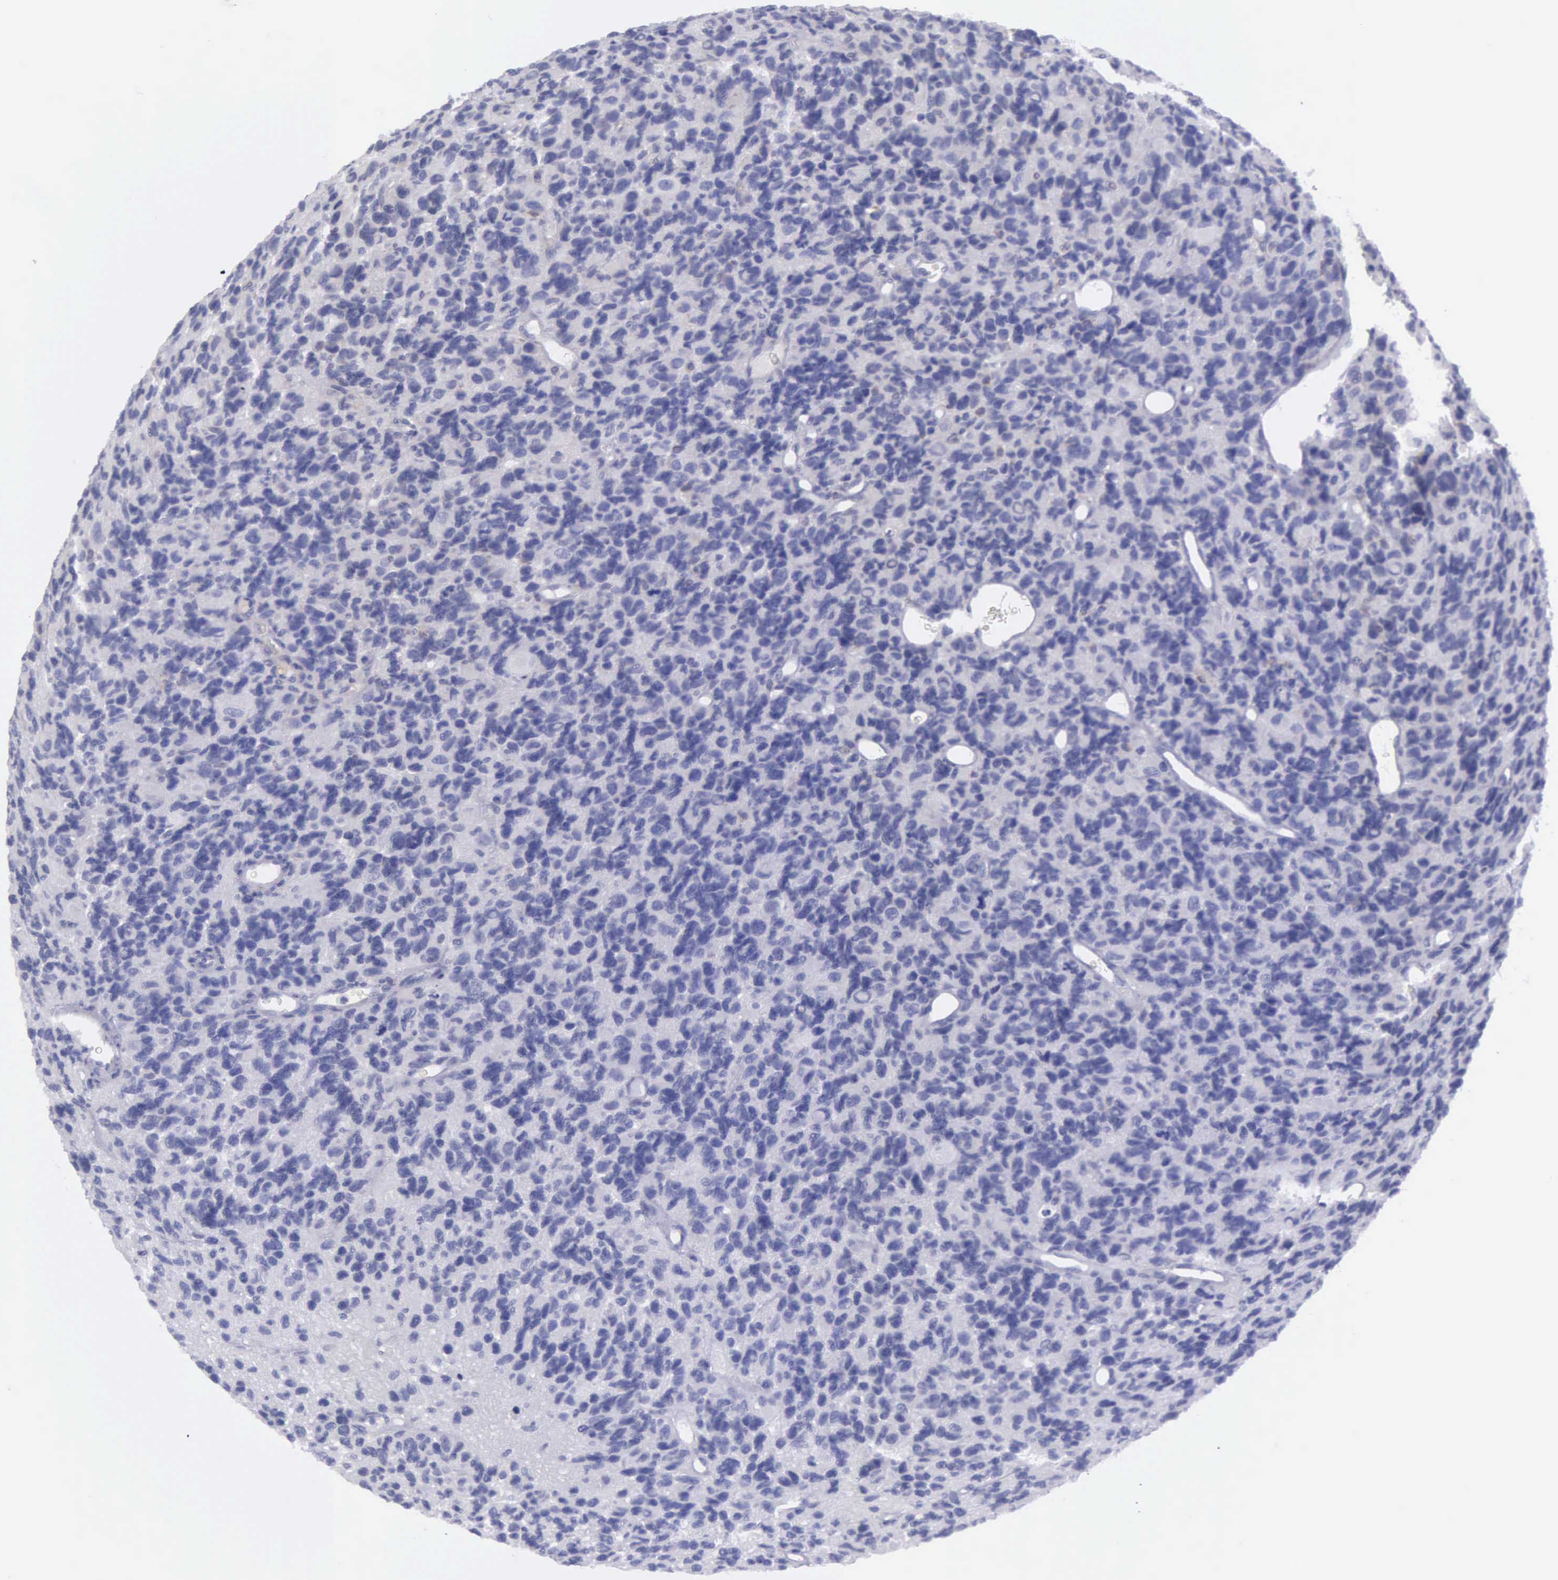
{"staining": {"intensity": "negative", "quantity": "none", "location": "none"}, "tissue": "glioma", "cell_type": "Tumor cells", "image_type": "cancer", "snomed": [{"axis": "morphology", "description": "Glioma, malignant, High grade"}, {"axis": "topography", "description": "Brain"}], "caption": "IHC image of neoplastic tissue: malignant glioma (high-grade) stained with DAB reveals no significant protein expression in tumor cells.", "gene": "TYRP1", "patient": {"sex": "male", "age": 77}}